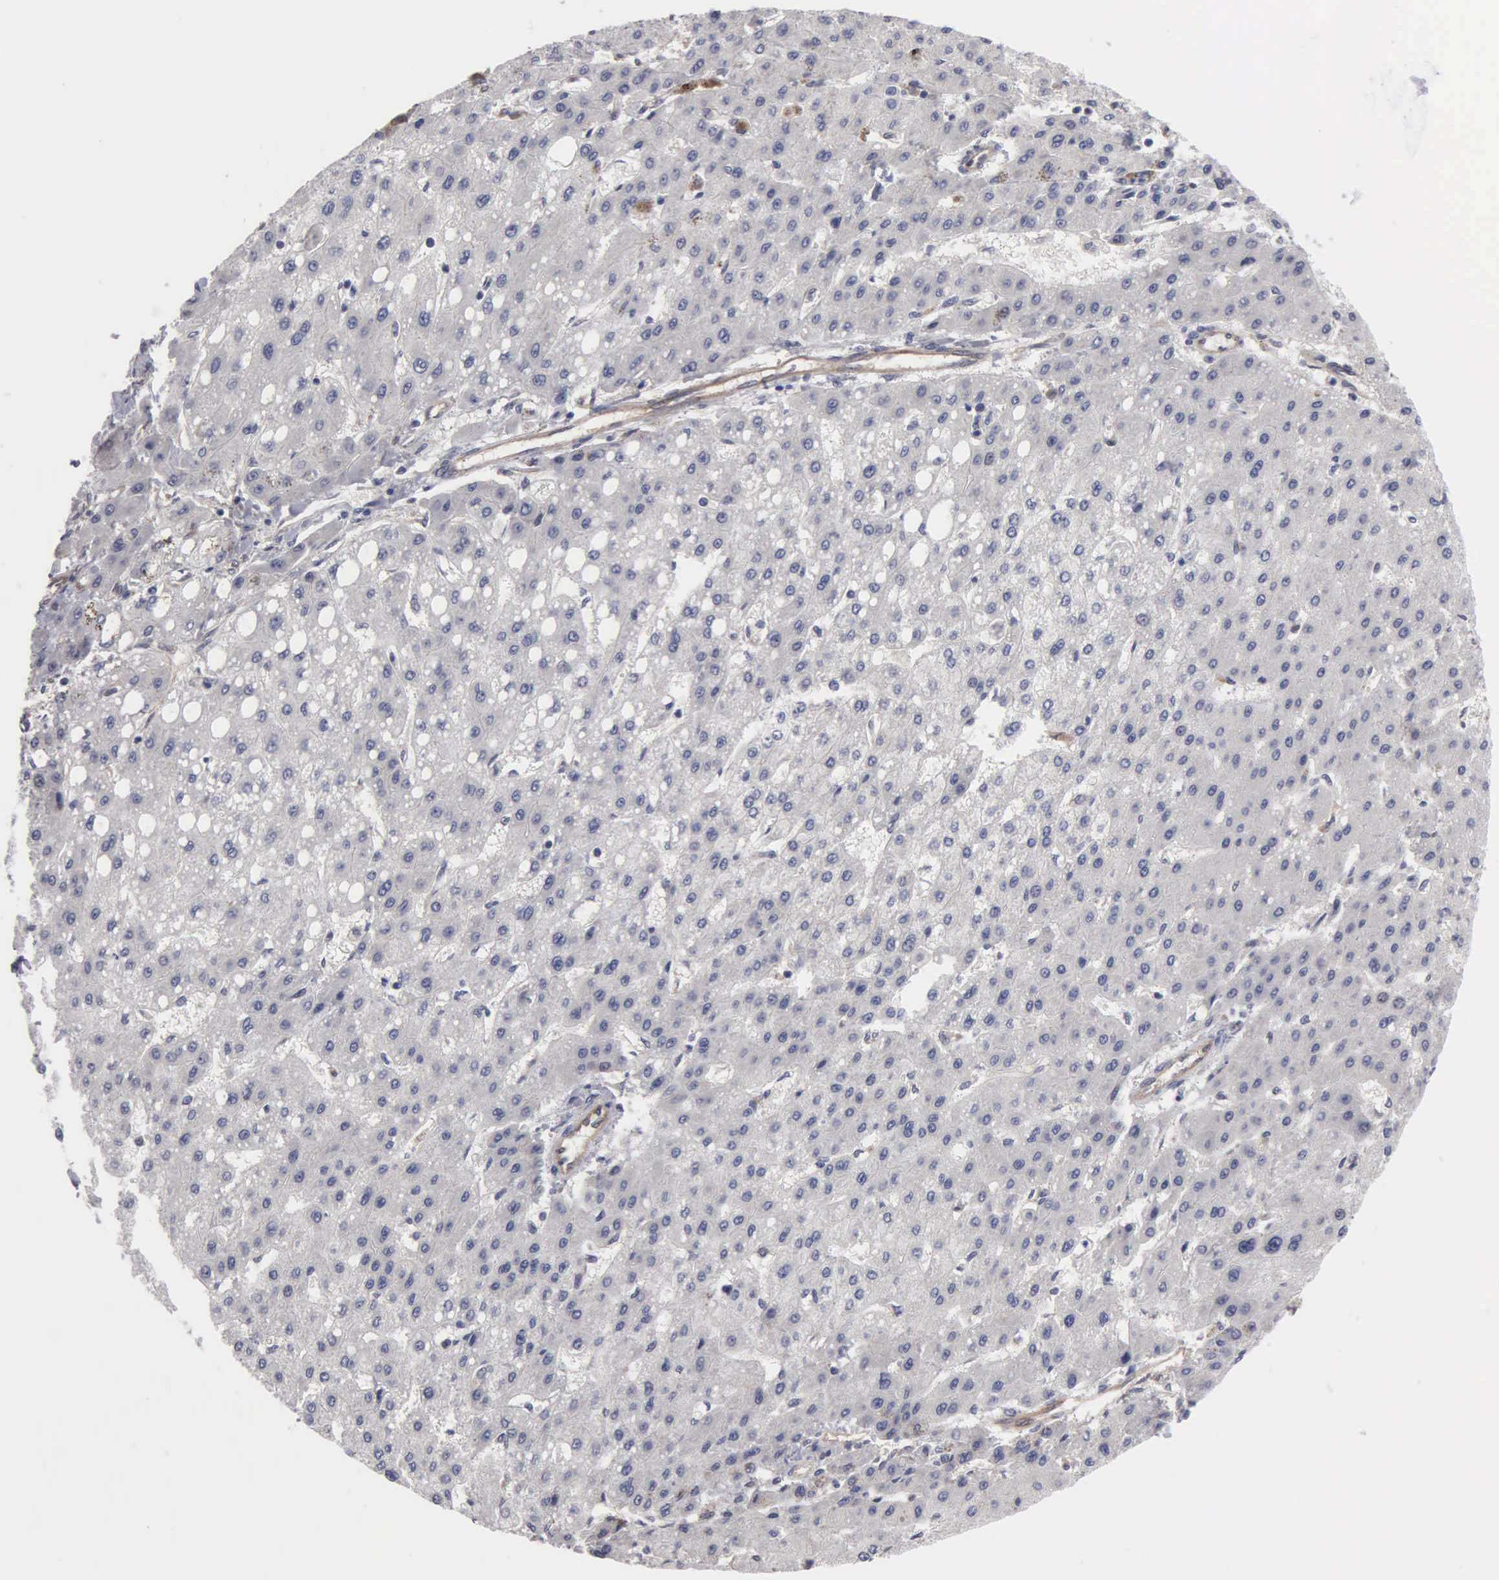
{"staining": {"intensity": "negative", "quantity": "none", "location": "none"}, "tissue": "liver cancer", "cell_type": "Tumor cells", "image_type": "cancer", "snomed": [{"axis": "morphology", "description": "Carcinoma, Hepatocellular, NOS"}, {"axis": "topography", "description": "Liver"}], "caption": "DAB (3,3'-diaminobenzidine) immunohistochemical staining of liver cancer (hepatocellular carcinoma) shows no significant staining in tumor cells.", "gene": "ZBTB33", "patient": {"sex": "female", "age": 52}}